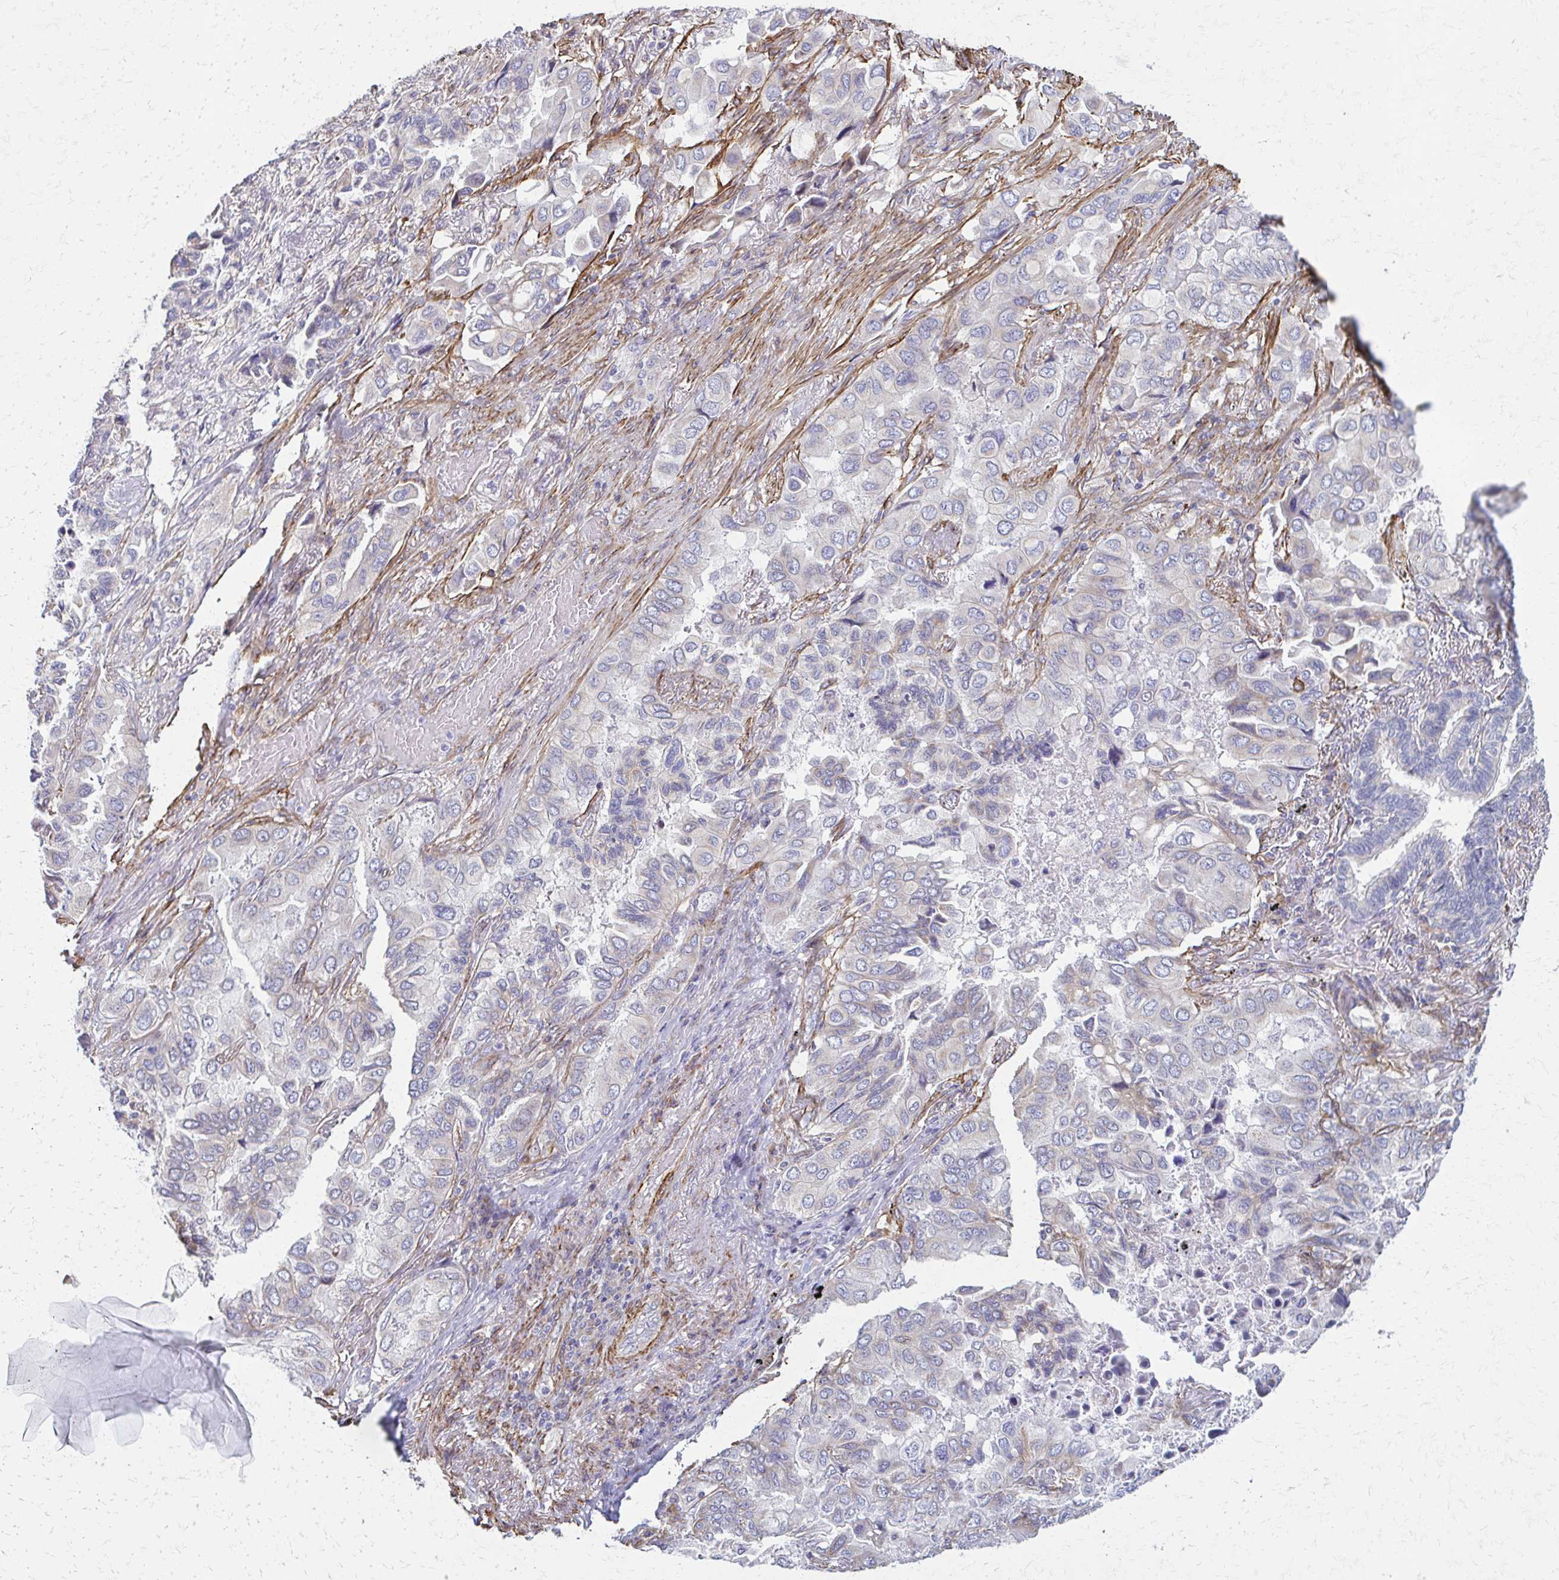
{"staining": {"intensity": "negative", "quantity": "none", "location": "none"}, "tissue": "lung cancer", "cell_type": "Tumor cells", "image_type": "cancer", "snomed": [{"axis": "morphology", "description": "Aneuploidy"}, {"axis": "morphology", "description": "Adenocarcinoma, NOS"}, {"axis": "morphology", "description": "Adenocarcinoma, metastatic, NOS"}, {"axis": "topography", "description": "Lymph node"}, {"axis": "topography", "description": "Lung"}], "caption": "This histopathology image is of lung cancer (adenocarcinoma) stained with IHC to label a protein in brown with the nuclei are counter-stained blue. There is no expression in tumor cells. (Brightfield microscopy of DAB (3,3'-diaminobenzidine) immunohistochemistry at high magnification).", "gene": "TIMMDC1", "patient": {"sex": "female", "age": 48}}